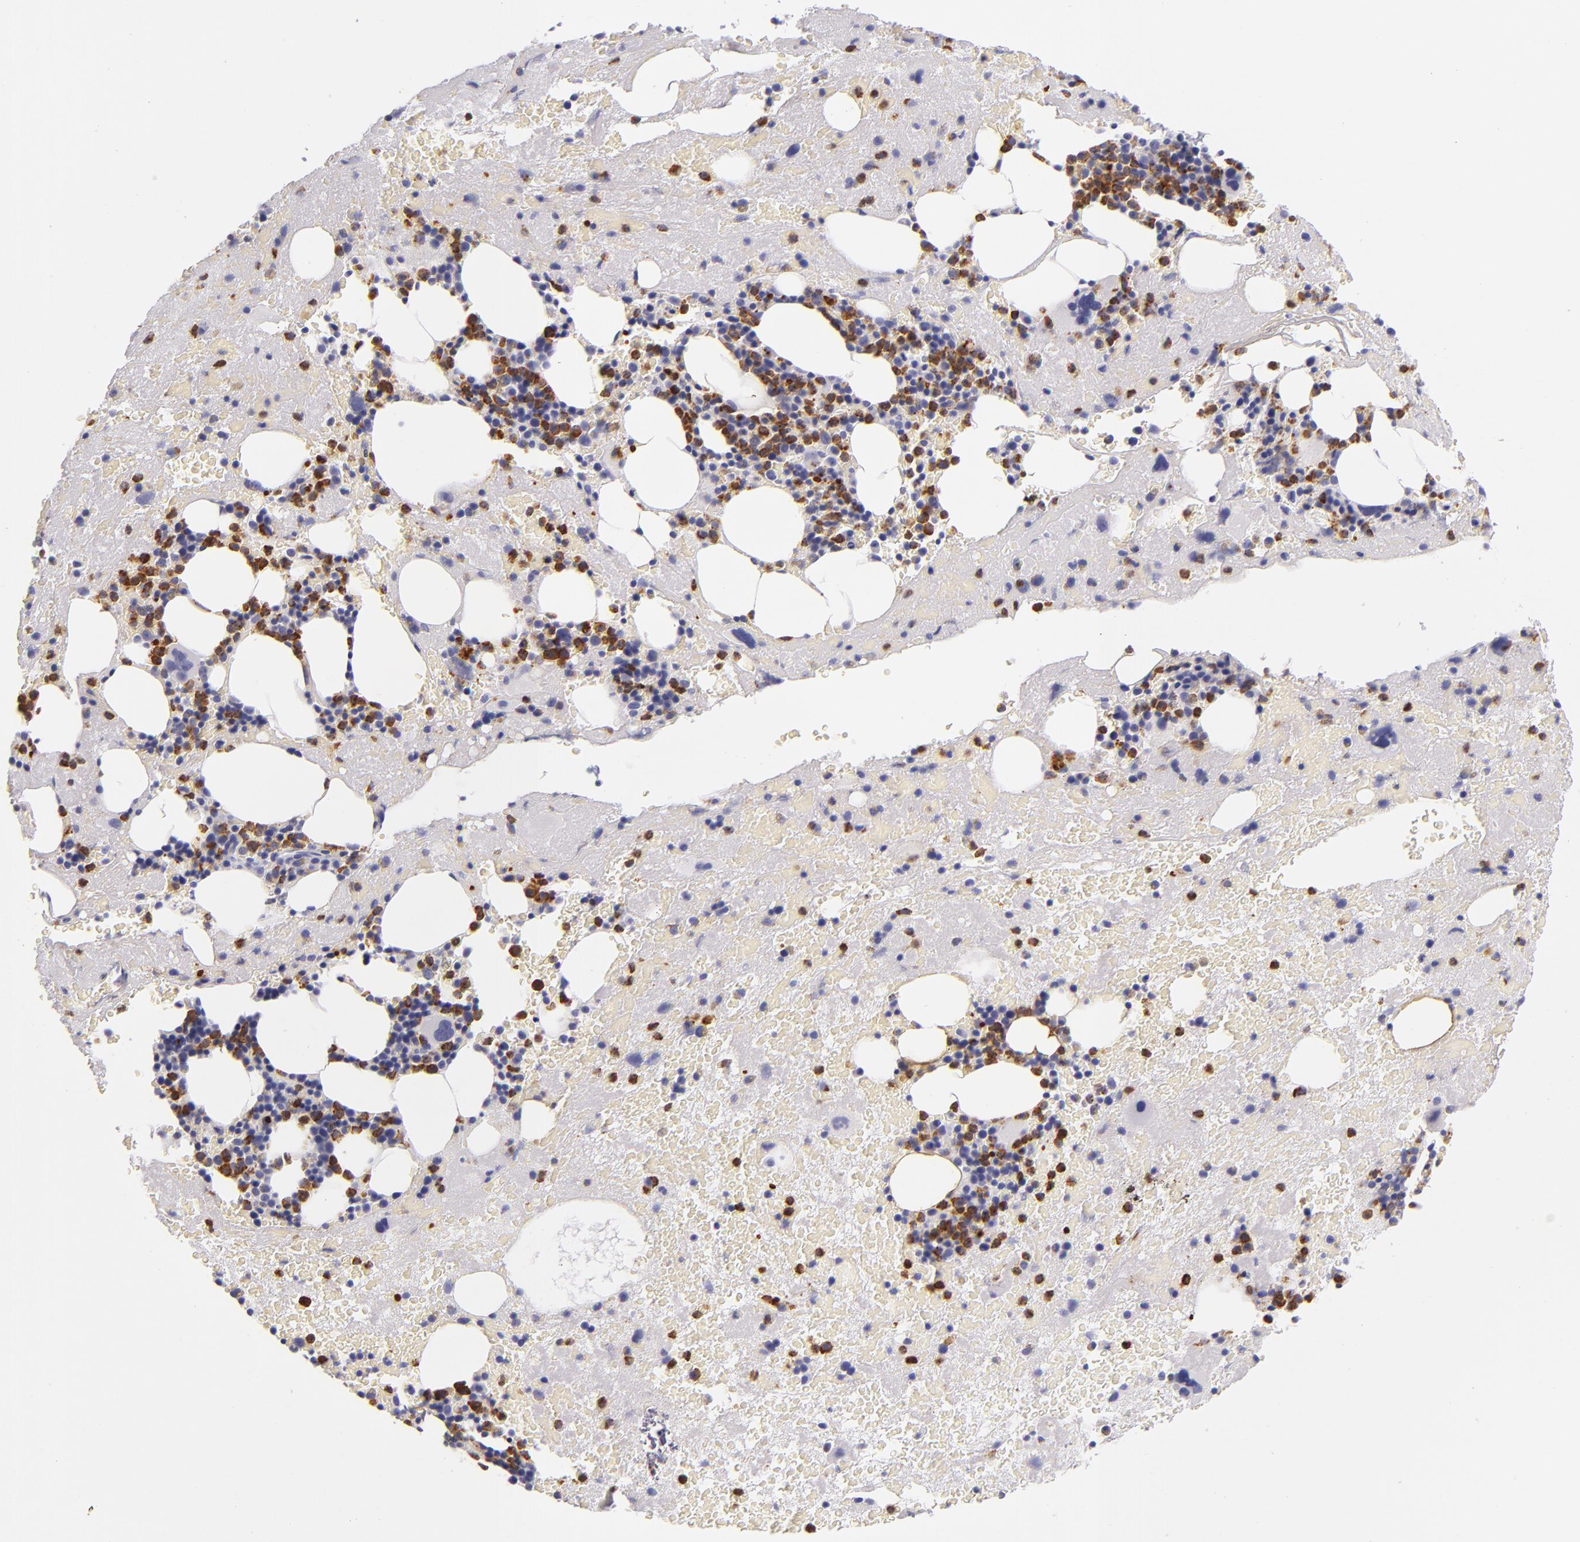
{"staining": {"intensity": "moderate", "quantity": "25%-75%", "location": "cytoplasmic/membranous"}, "tissue": "bone marrow", "cell_type": "Hematopoietic cells", "image_type": "normal", "snomed": [{"axis": "morphology", "description": "Normal tissue, NOS"}, {"axis": "topography", "description": "Bone marrow"}], "caption": "The histopathology image displays immunohistochemical staining of benign bone marrow. There is moderate cytoplasmic/membranous expression is seen in approximately 25%-75% of hematopoietic cells.", "gene": "CDH3", "patient": {"sex": "male", "age": 76}}